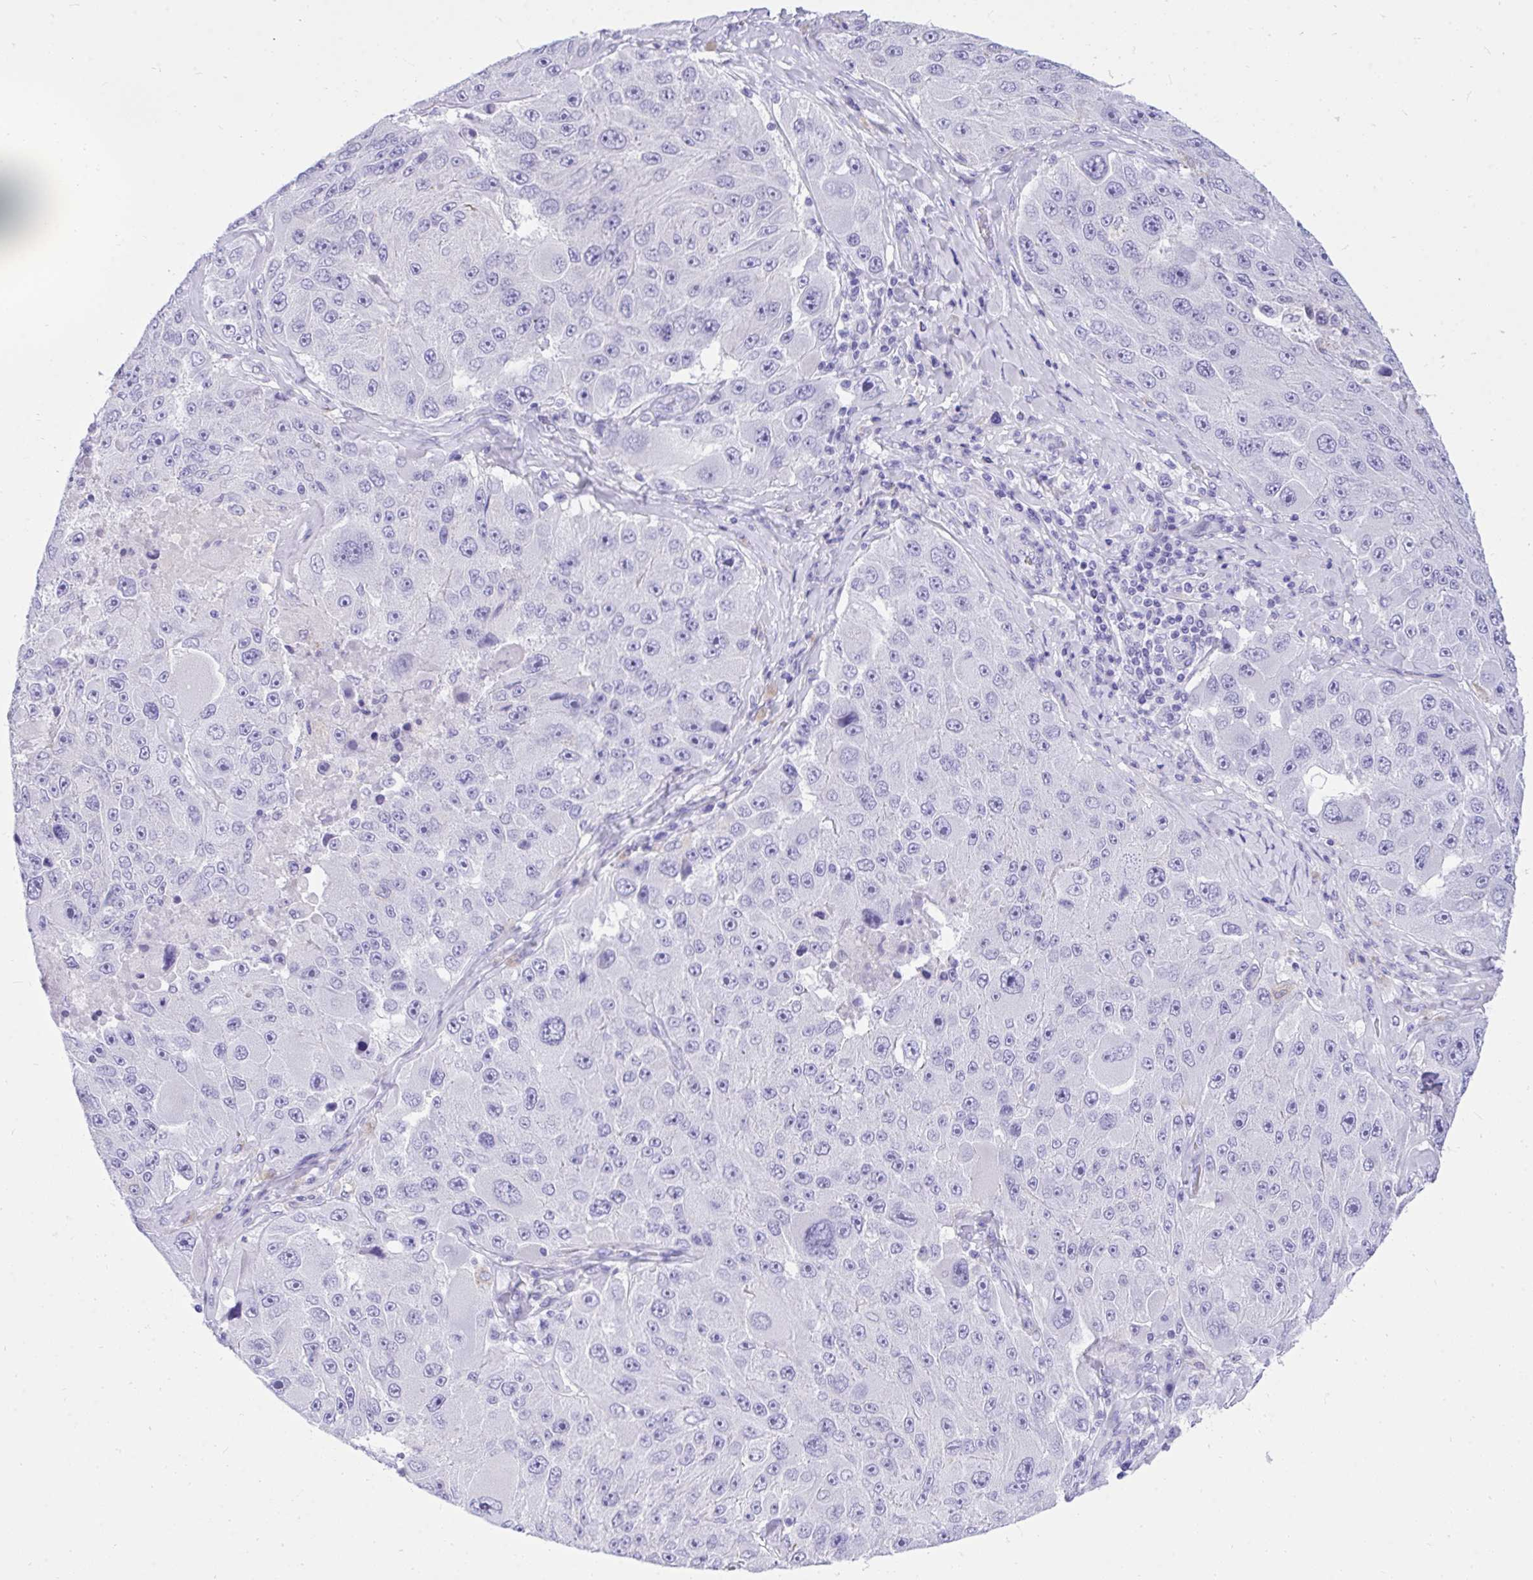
{"staining": {"intensity": "negative", "quantity": "none", "location": "none"}, "tissue": "melanoma", "cell_type": "Tumor cells", "image_type": "cancer", "snomed": [{"axis": "morphology", "description": "Malignant melanoma, Metastatic site"}, {"axis": "topography", "description": "Lymph node"}], "caption": "High magnification brightfield microscopy of malignant melanoma (metastatic site) stained with DAB (3,3'-diaminobenzidine) (brown) and counterstained with hematoxylin (blue): tumor cells show no significant positivity.", "gene": "TLN2", "patient": {"sex": "male", "age": 62}}